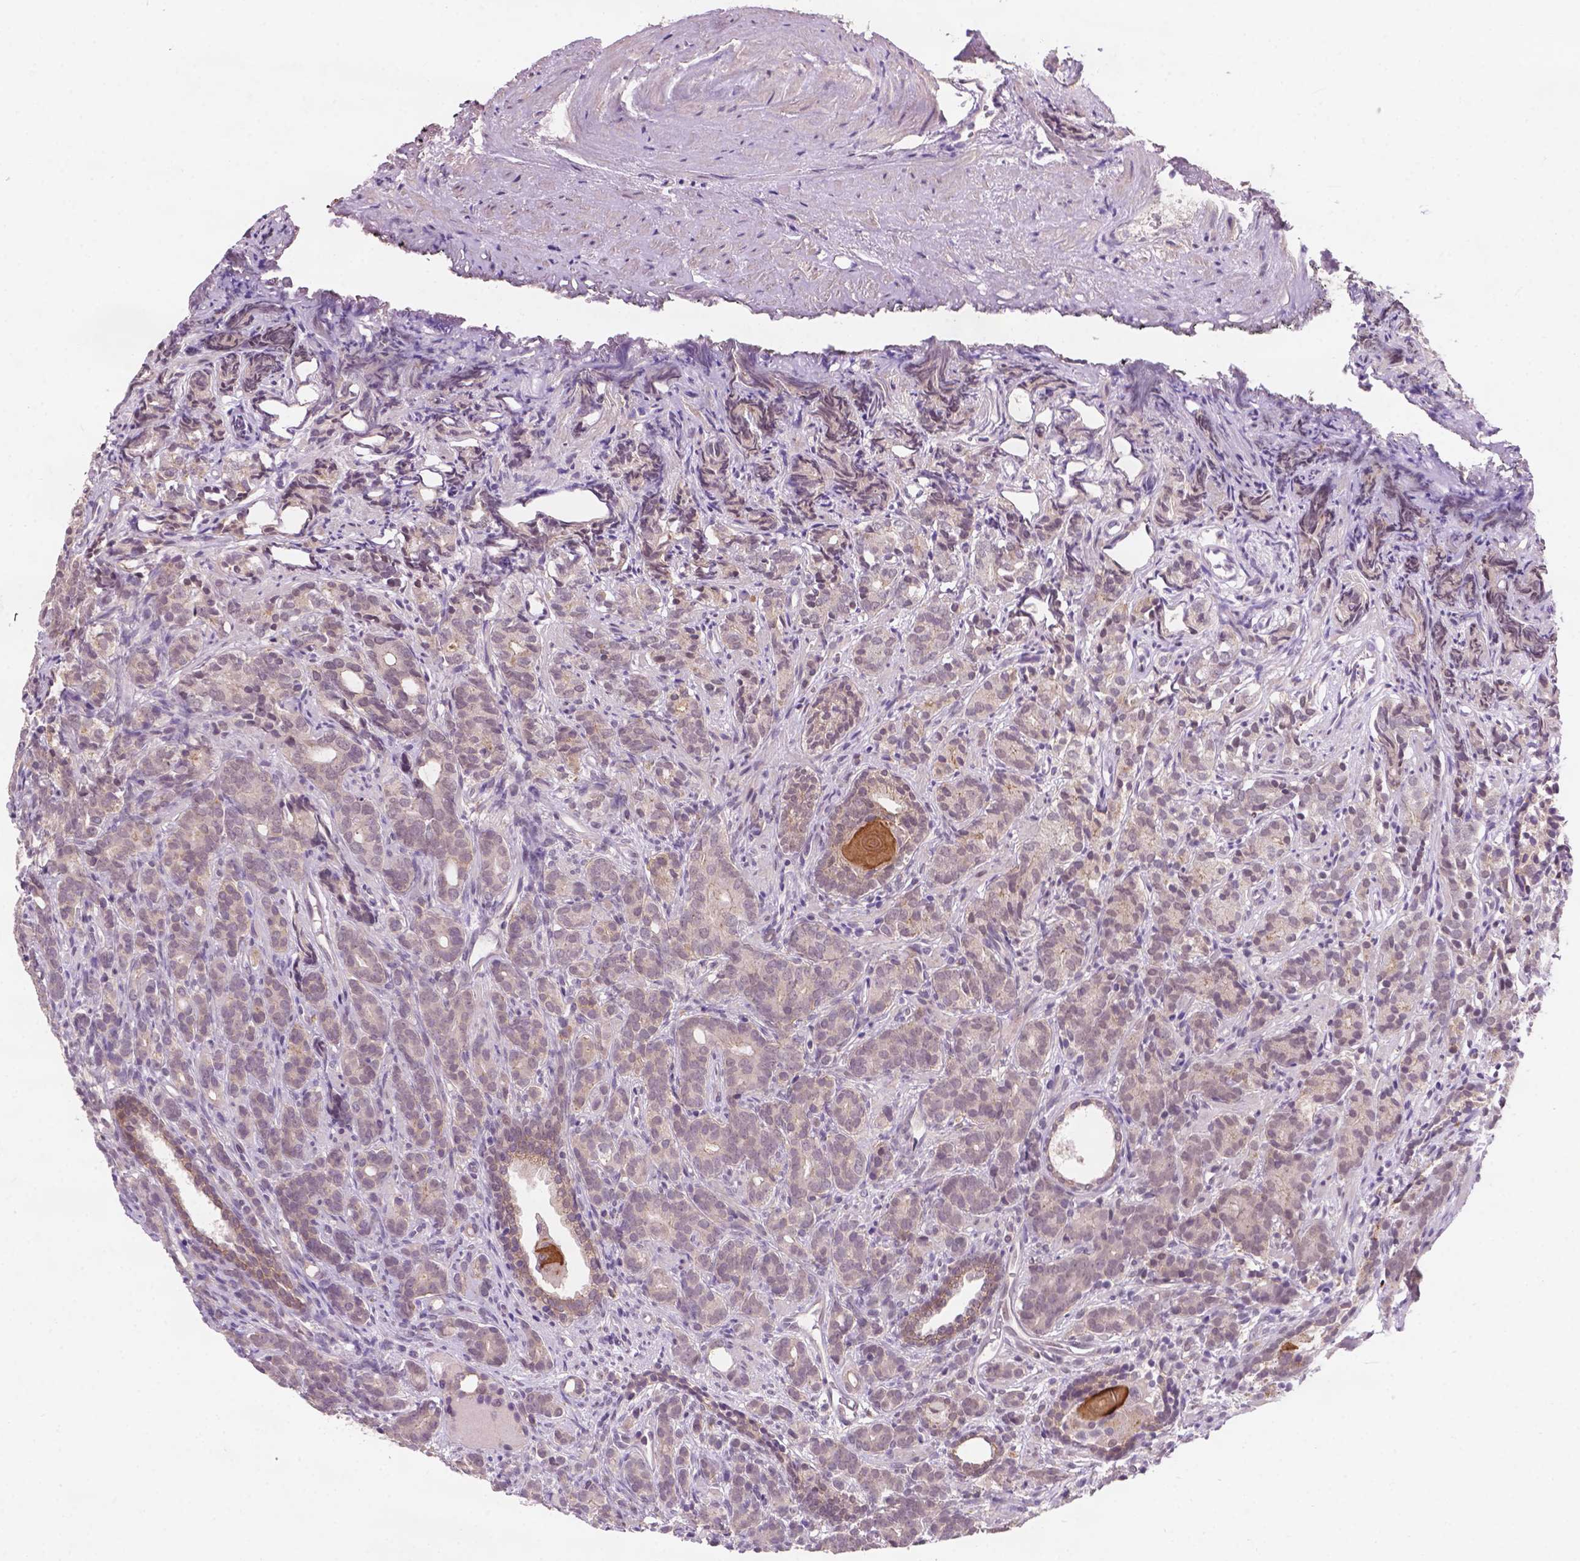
{"staining": {"intensity": "weak", "quantity": "25%-75%", "location": "nuclear"}, "tissue": "prostate cancer", "cell_type": "Tumor cells", "image_type": "cancer", "snomed": [{"axis": "morphology", "description": "Adenocarcinoma, High grade"}, {"axis": "topography", "description": "Prostate"}], "caption": "A low amount of weak nuclear staining is present in about 25%-75% of tumor cells in adenocarcinoma (high-grade) (prostate) tissue. The staining is performed using DAB brown chromogen to label protein expression. The nuclei are counter-stained blue using hematoxylin.", "gene": "GXYLT2", "patient": {"sex": "male", "age": 84}}